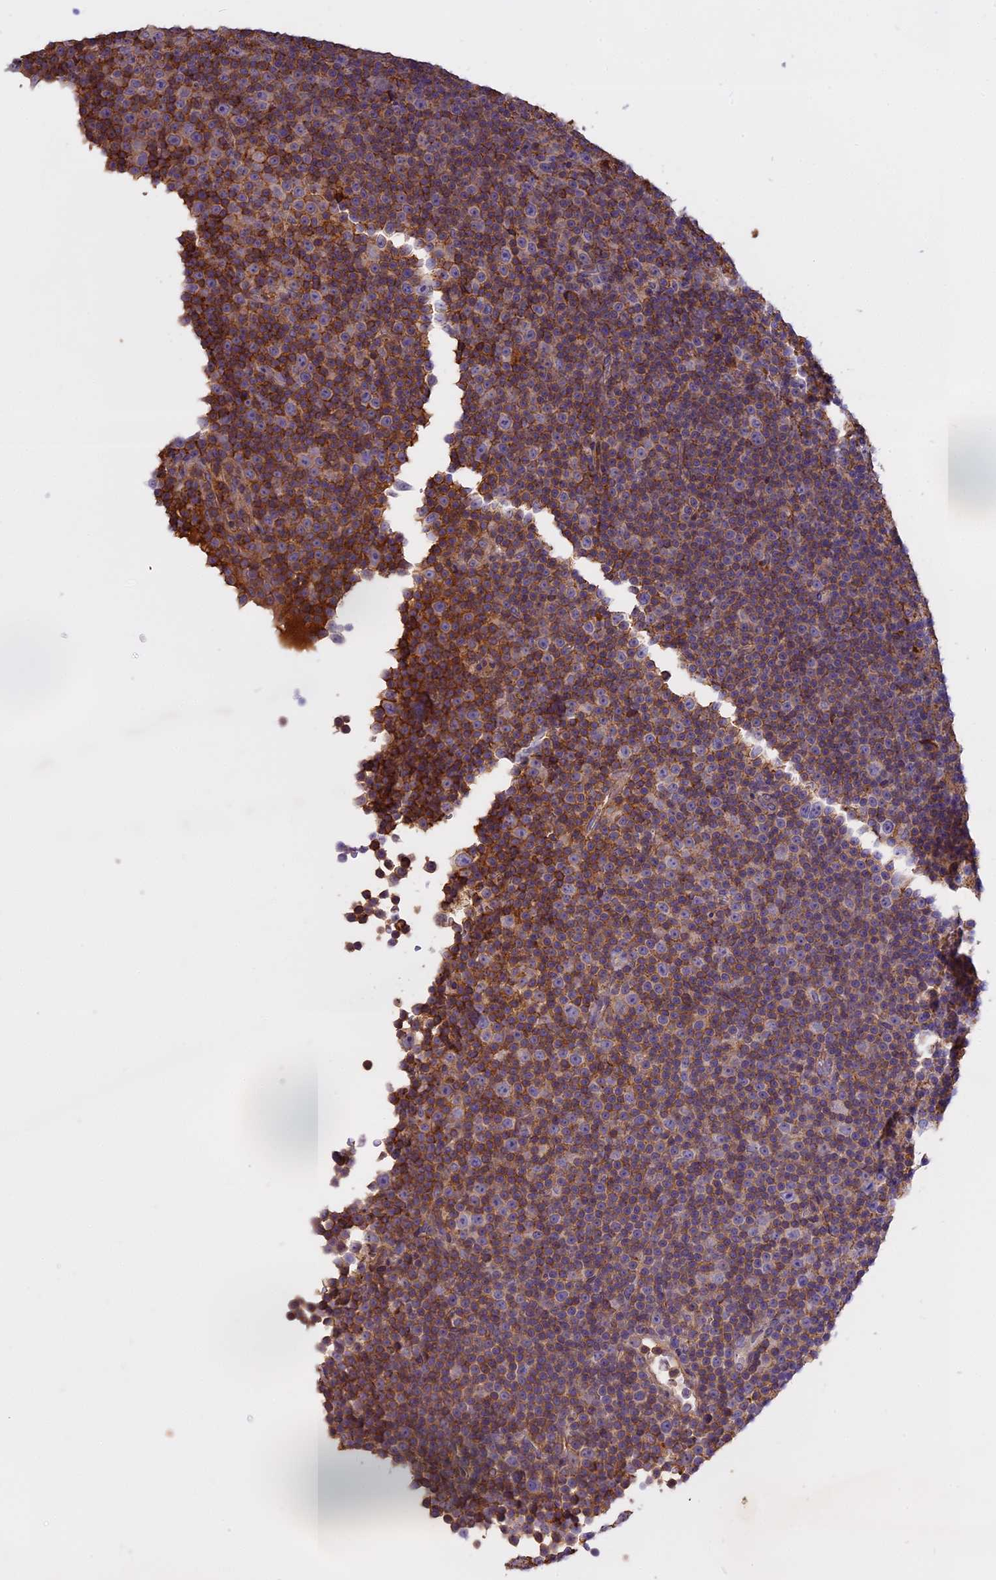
{"staining": {"intensity": "moderate", "quantity": "<25%", "location": "cytoplasmic/membranous"}, "tissue": "lymphoma", "cell_type": "Tumor cells", "image_type": "cancer", "snomed": [{"axis": "morphology", "description": "Malignant lymphoma, non-Hodgkin's type, Low grade"}, {"axis": "topography", "description": "Lymph node"}], "caption": "There is low levels of moderate cytoplasmic/membranous staining in tumor cells of malignant lymphoma, non-Hodgkin's type (low-grade), as demonstrated by immunohistochemical staining (brown color).", "gene": "CFAP119", "patient": {"sex": "female", "age": 67}}